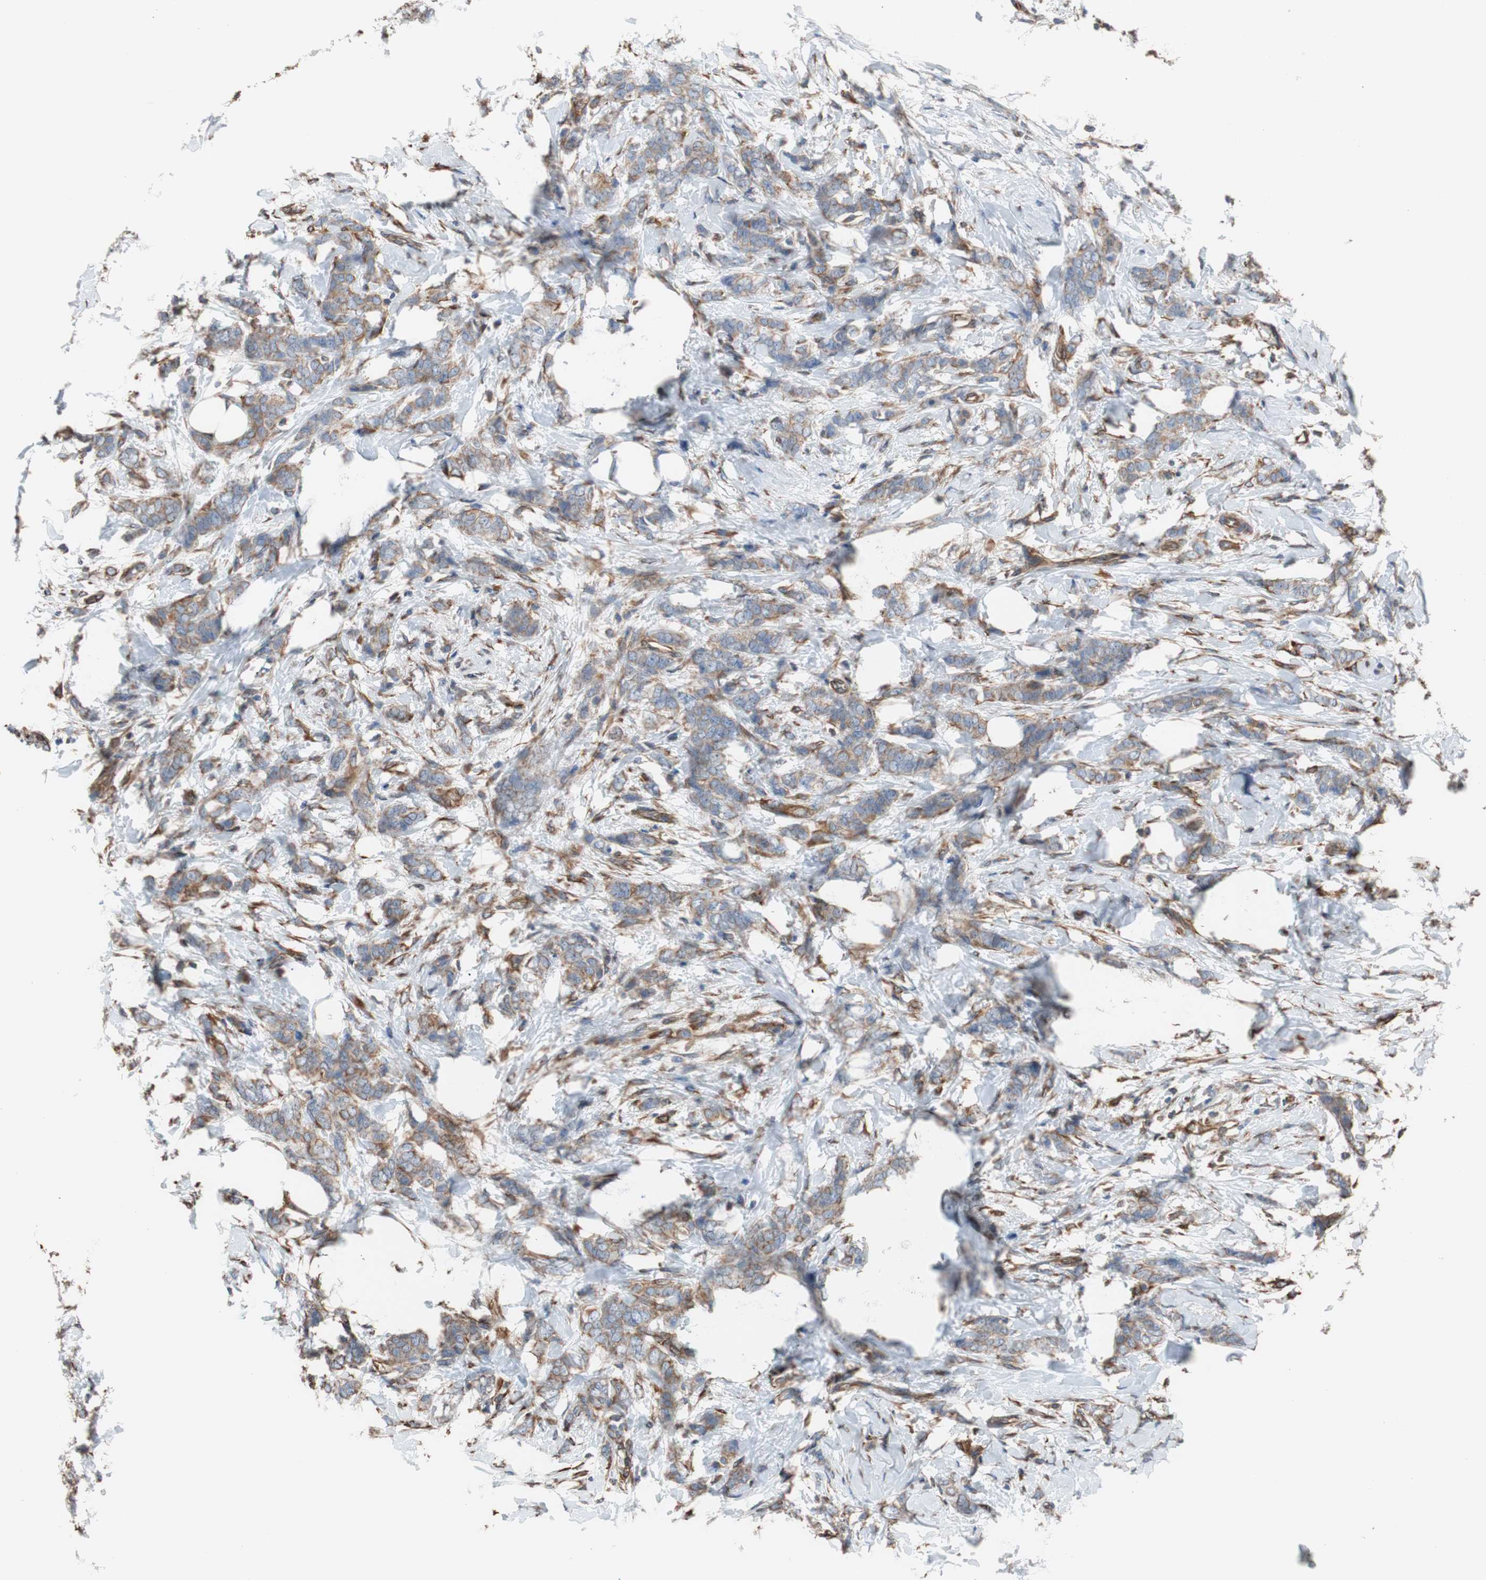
{"staining": {"intensity": "weak", "quantity": ">75%", "location": "cytoplasmic/membranous"}, "tissue": "breast cancer", "cell_type": "Tumor cells", "image_type": "cancer", "snomed": [{"axis": "morphology", "description": "Lobular carcinoma, in situ"}, {"axis": "morphology", "description": "Lobular carcinoma"}, {"axis": "topography", "description": "Breast"}], "caption": "Breast cancer (lobular carcinoma in situ) stained with IHC shows weak cytoplasmic/membranous staining in about >75% of tumor cells.", "gene": "KIF3B", "patient": {"sex": "female", "age": 41}}